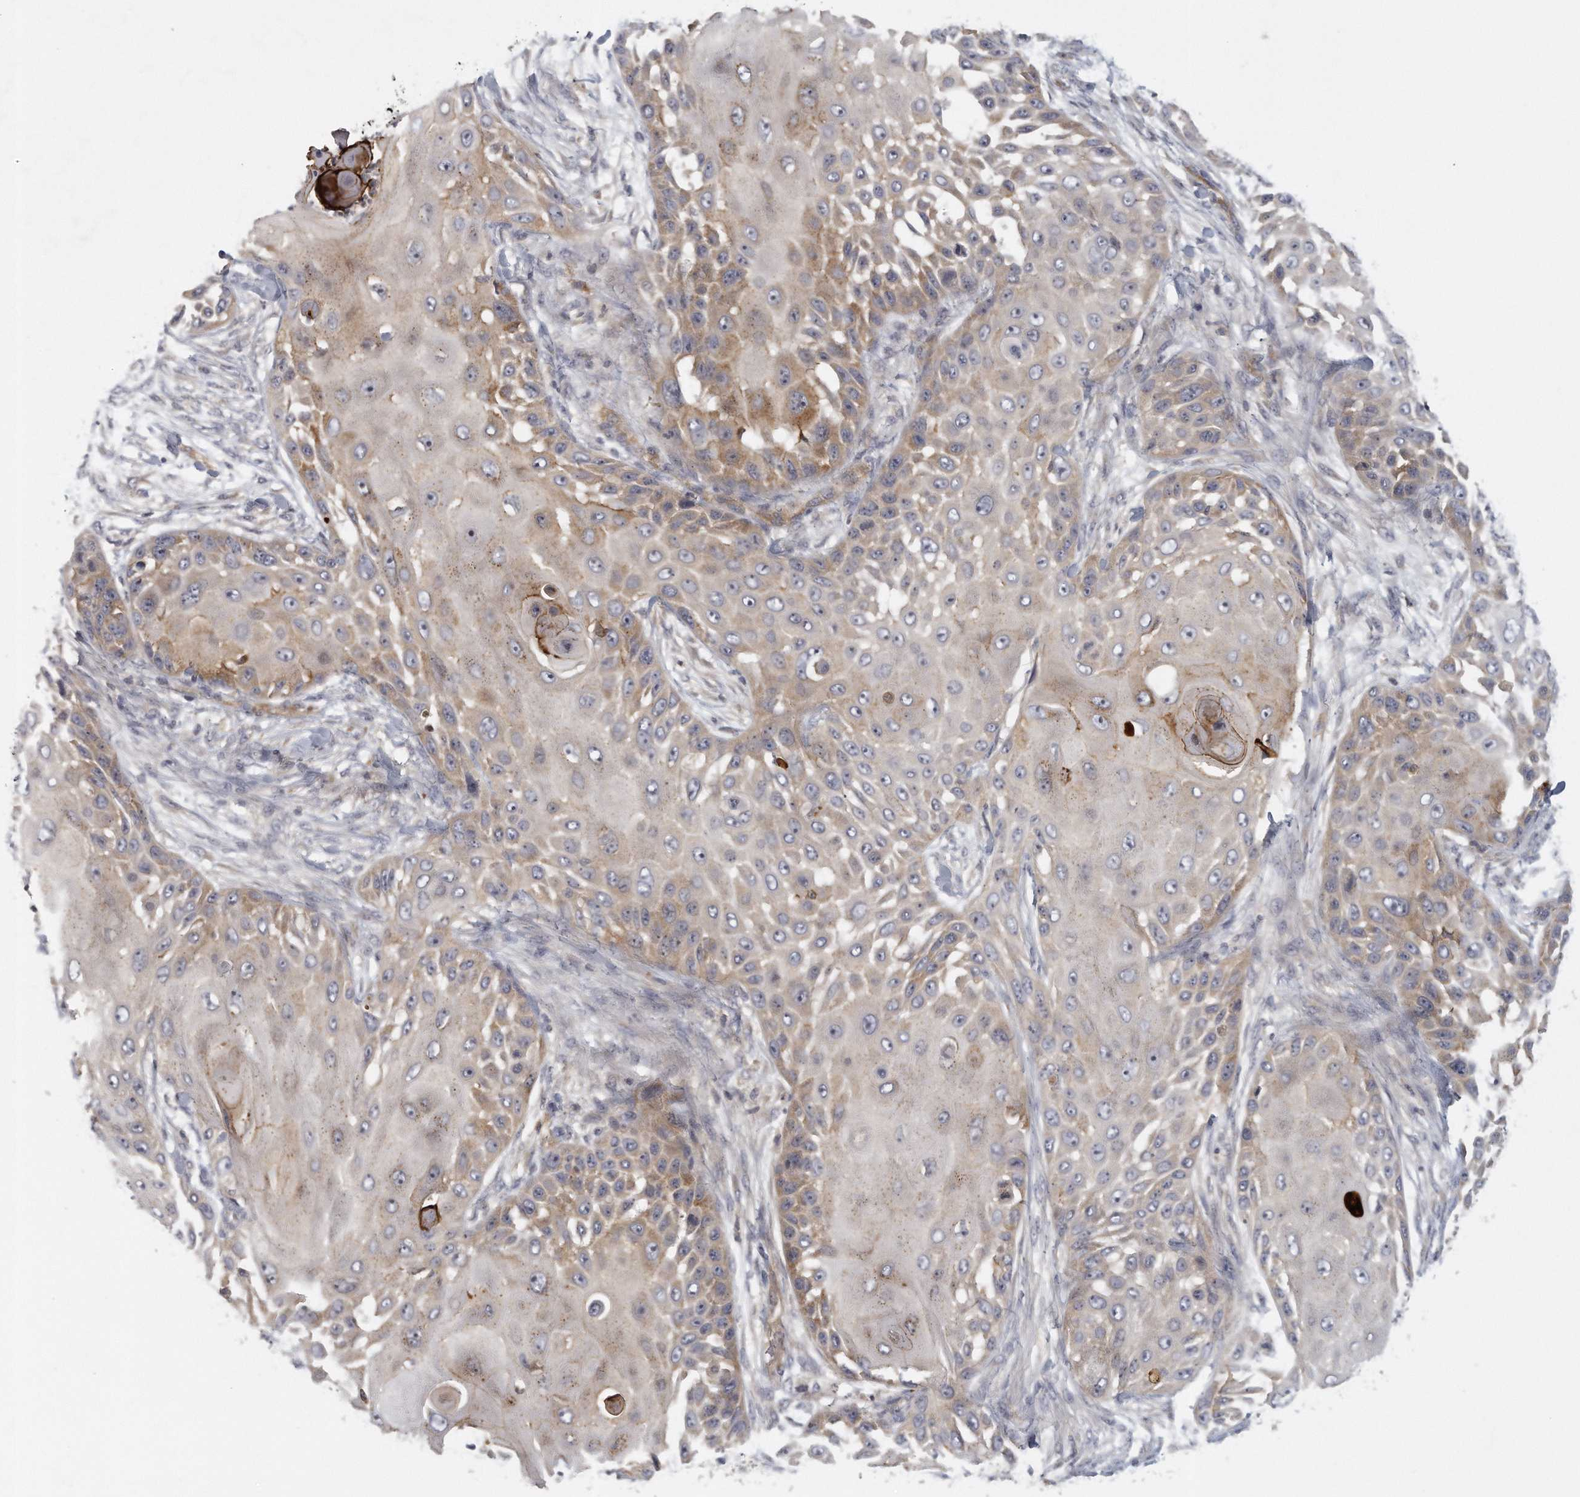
{"staining": {"intensity": "moderate", "quantity": "<25%", "location": "cytoplasmic/membranous"}, "tissue": "skin cancer", "cell_type": "Tumor cells", "image_type": "cancer", "snomed": [{"axis": "morphology", "description": "Squamous cell carcinoma, NOS"}, {"axis": "topography", "description": "Skin"}], "caption": "Immunohistochemistry of skin cancer reveals low levels of moderate cytoplasmic/membranous positivity in about <25% of tumor cells.", "gene": "MTERF4", "patient": {"sex": "female", "age": 44}}